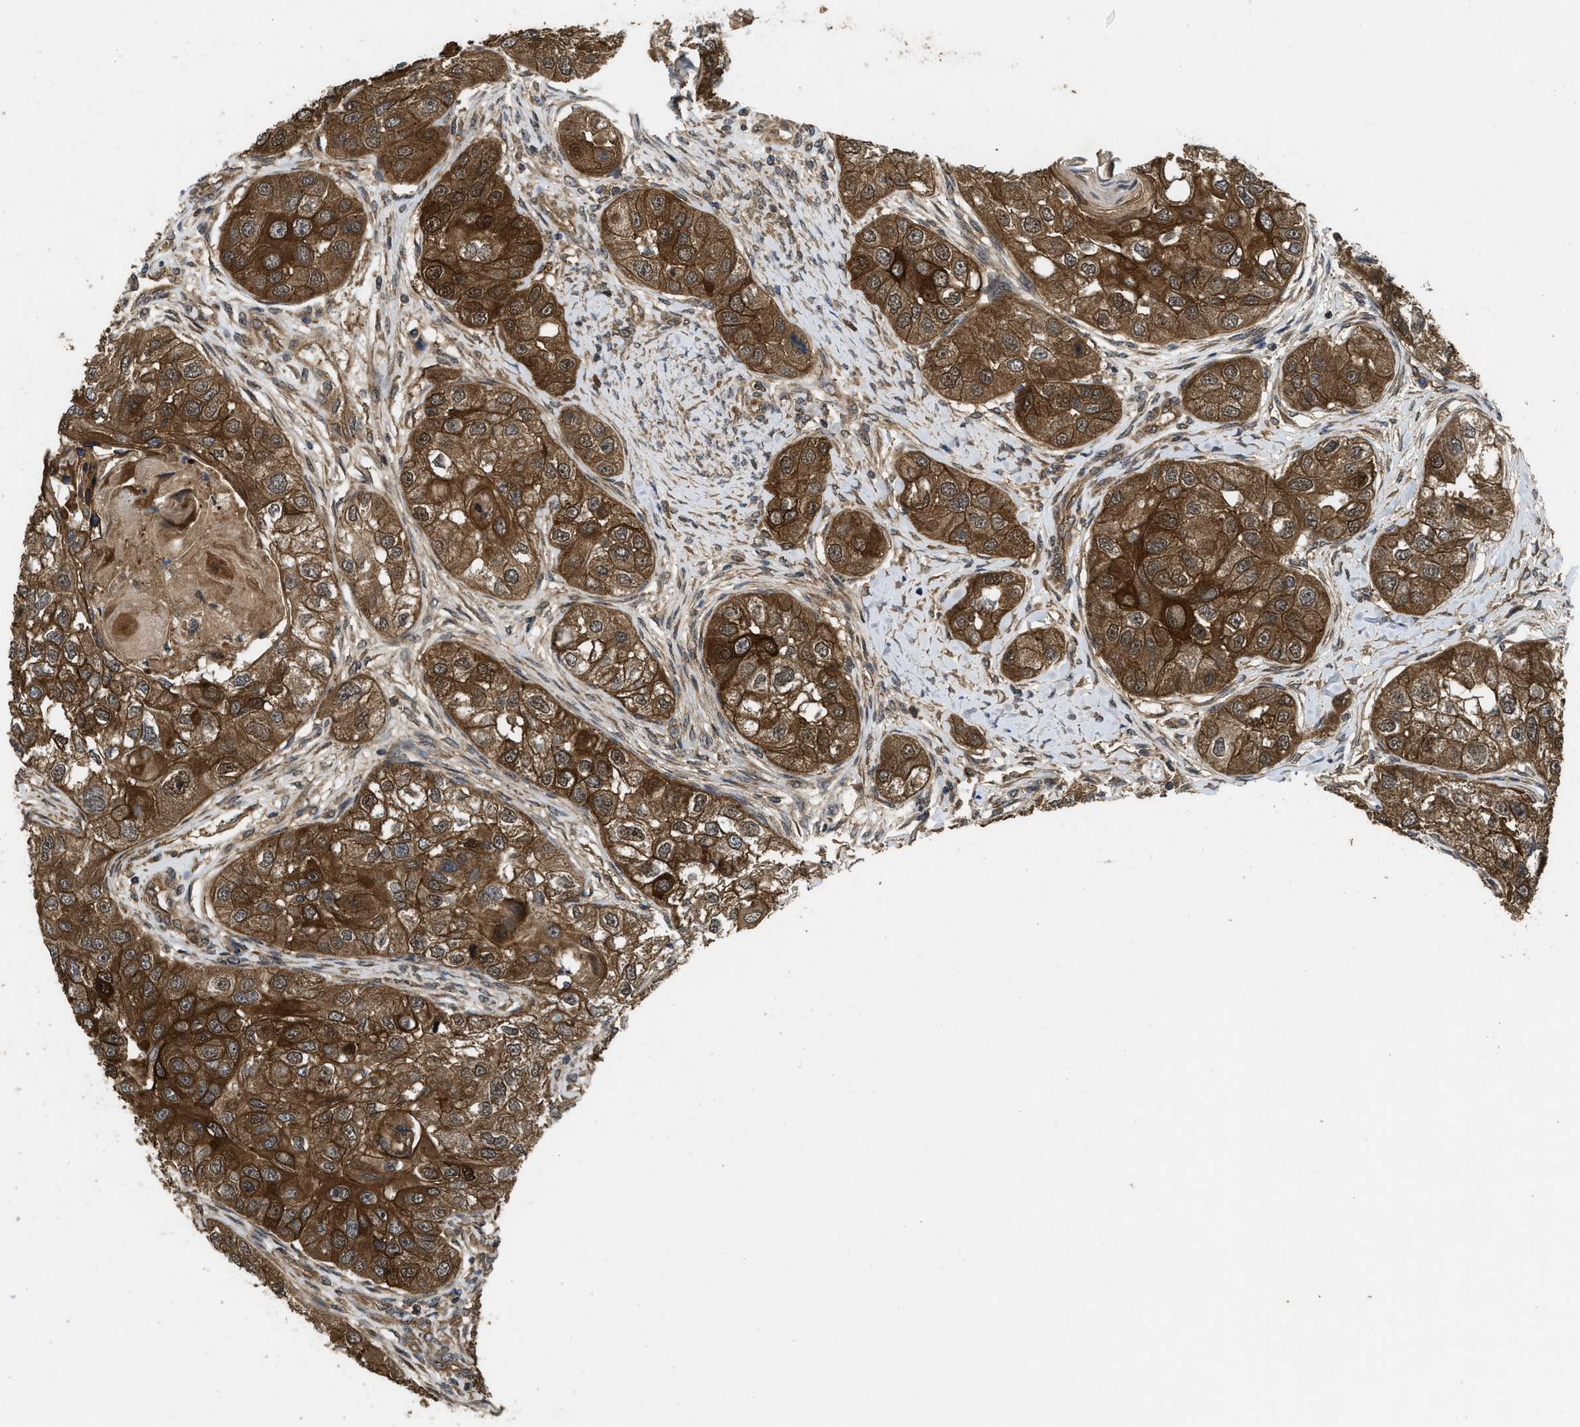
{"staining": {"intensity": "strong", "quantity": ">75%", "location": "cytoplasmic/membranous"}, "tissue": "head and neck cancer", "cell_type": "Tumor cells", "image_type": "cancer", "snomed": [{"axis": "morphology", "description": "Normal tissue, NOS"}, {"axis": "morphology", "description": "Squamous cell carcinoma, NOS"}, {"axis": "topography", "description": "Skeletal muscle"}, {"axis": "topography", "description": "Head-Neck"}], "caption": "Head and neck cancer (squamous cell carcinoma) tissue demonstrates strong cytoplasmic/membranous staining in approximately >75% of tumor cells, visualized by immunohistochemistry. (IHC, brightfield microscopy, high magnification).", "gene": "FZD6", "patient": {"sex": "male", "age": 51}}